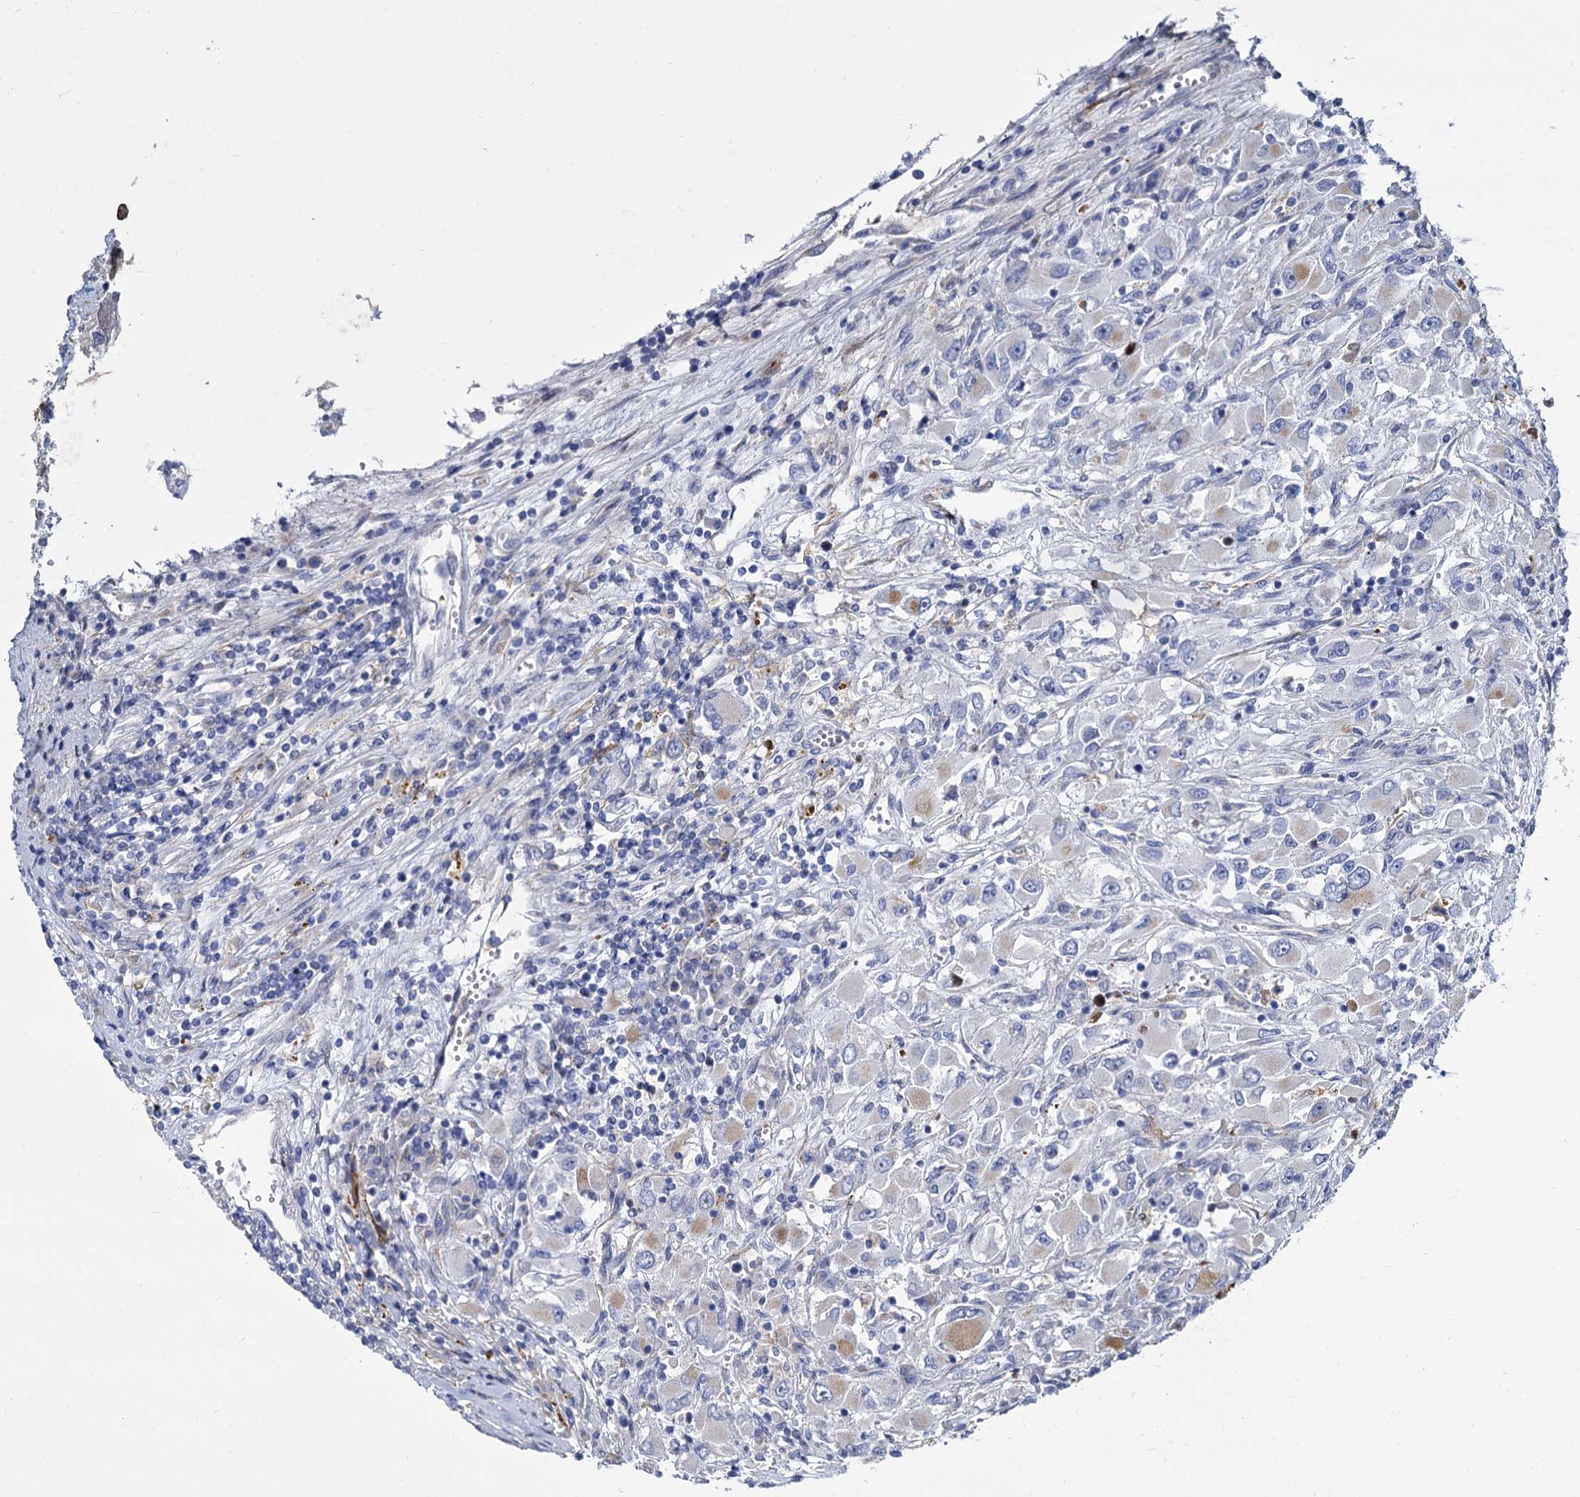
{"staining": {"intensity": "negative", "quantity": "none", "location": "none"}, "tissue": "renal cancer", "cell_type": "Tumor cells", "image_type": "cancer", "snomed": [{"axis": "morphology", "description": "Adenocarcinoma, NOS"}, {"axis": "topography", "description": "Kidney"}], "caption": "IHC histopathology image of human renal adenocarcinoma stained for a protein (brown), which reveals no positivity in tumor cells. Nuclei are stained in blue.", "gene": "TRIM77", "patient": {"sex": "female", "age": 52}}